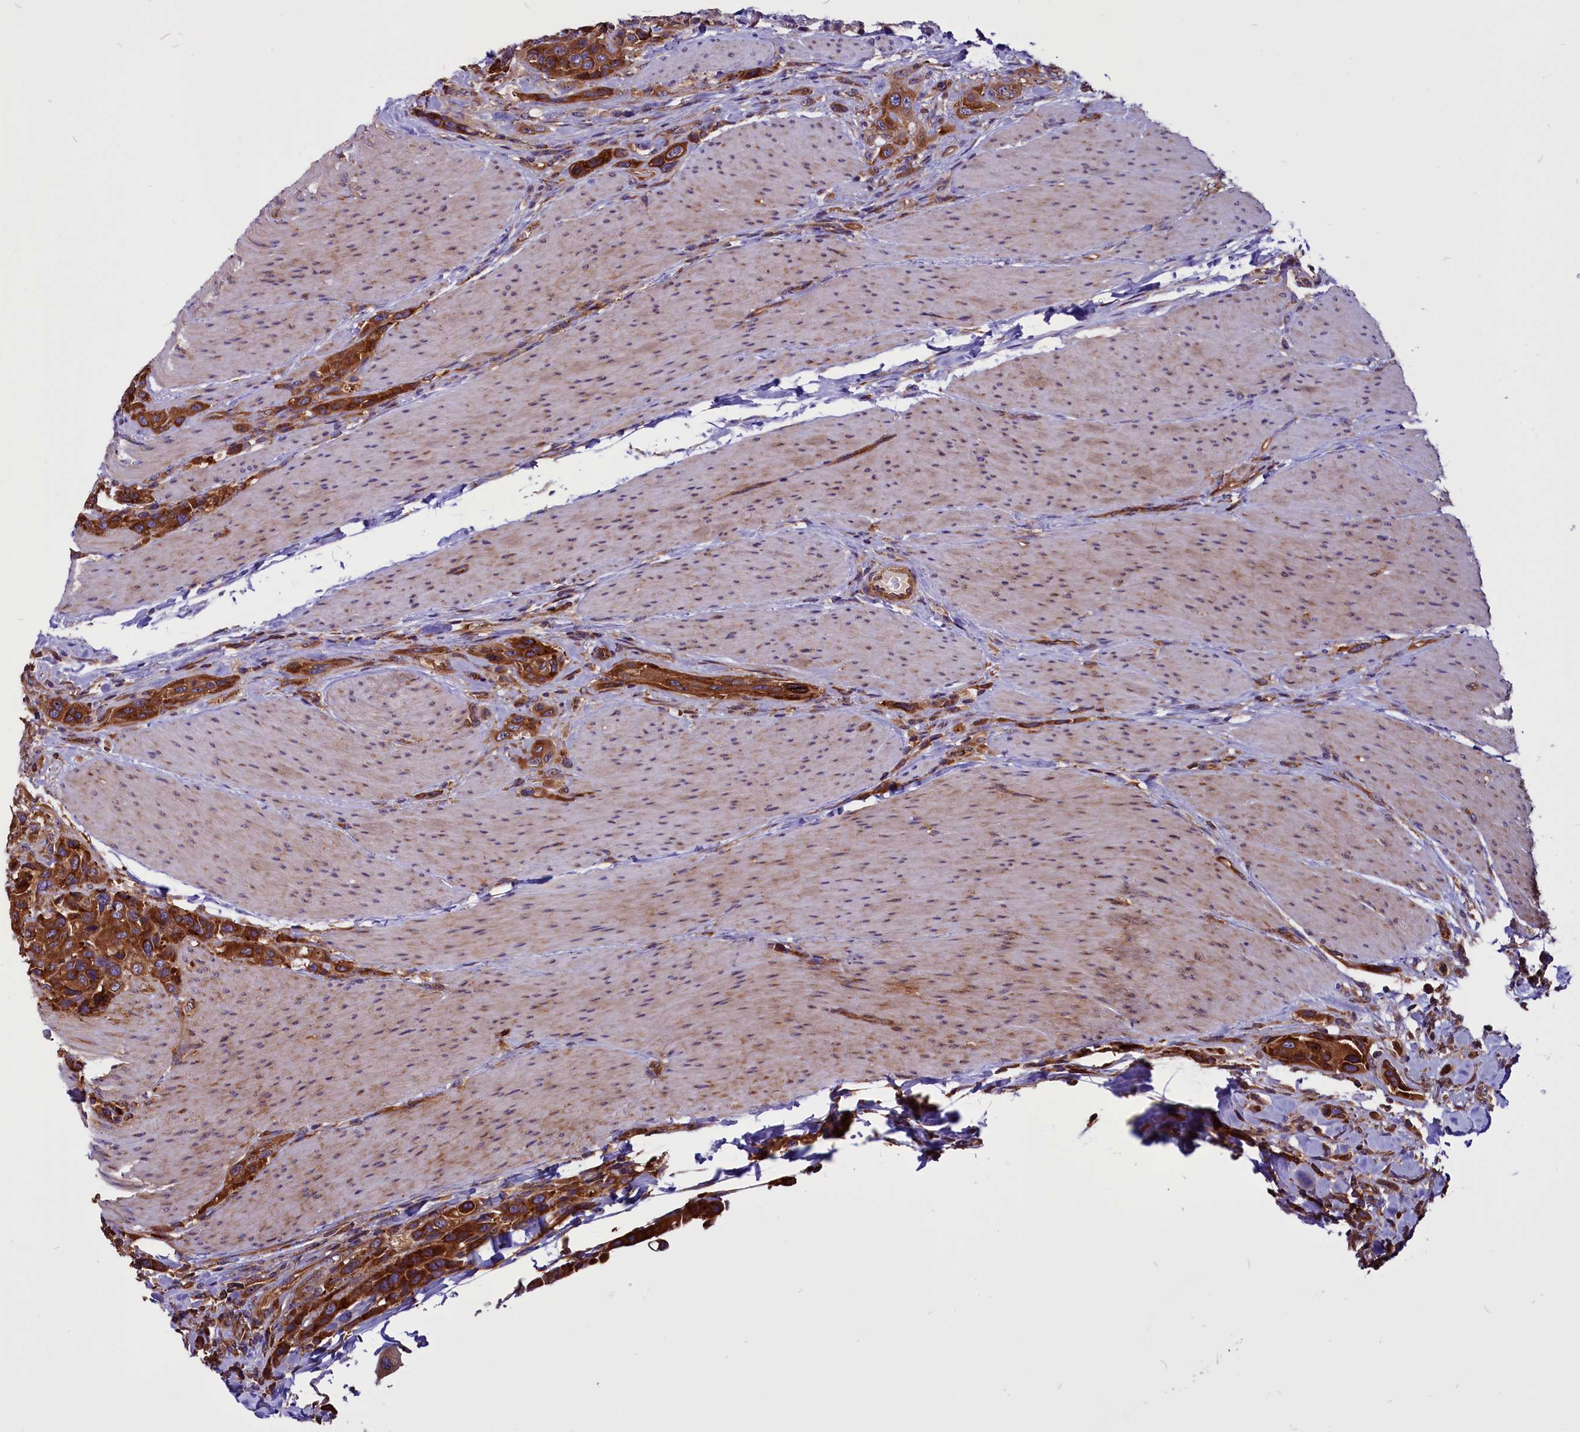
{"staining": {"intensity": "strong", "quantity": ">75%", "location": "cytoplasmic/membranous"}, "tissue": "urothelial cancer", "cell_type": "Tumor cells", "image_type": "cancer", "snomed": [{"axis": "morphology", "description": "Urothelial carcinoma, High grade"}, {"axis": "topography", "description": "Urinary bladder"}], "caption": "Protein positivity by immunohistochemistry (IHC) shows strong cytoplasmic/membranous expression in approximately >75% of tumor cells in urothelial cancer. The staining is performed using DAB brown chromogen to label protein expression. The nuclei are counter-stained blue using hematoxylin.", "gene": "EIF3G", "patient": {"sex": "male", "age": 50}}